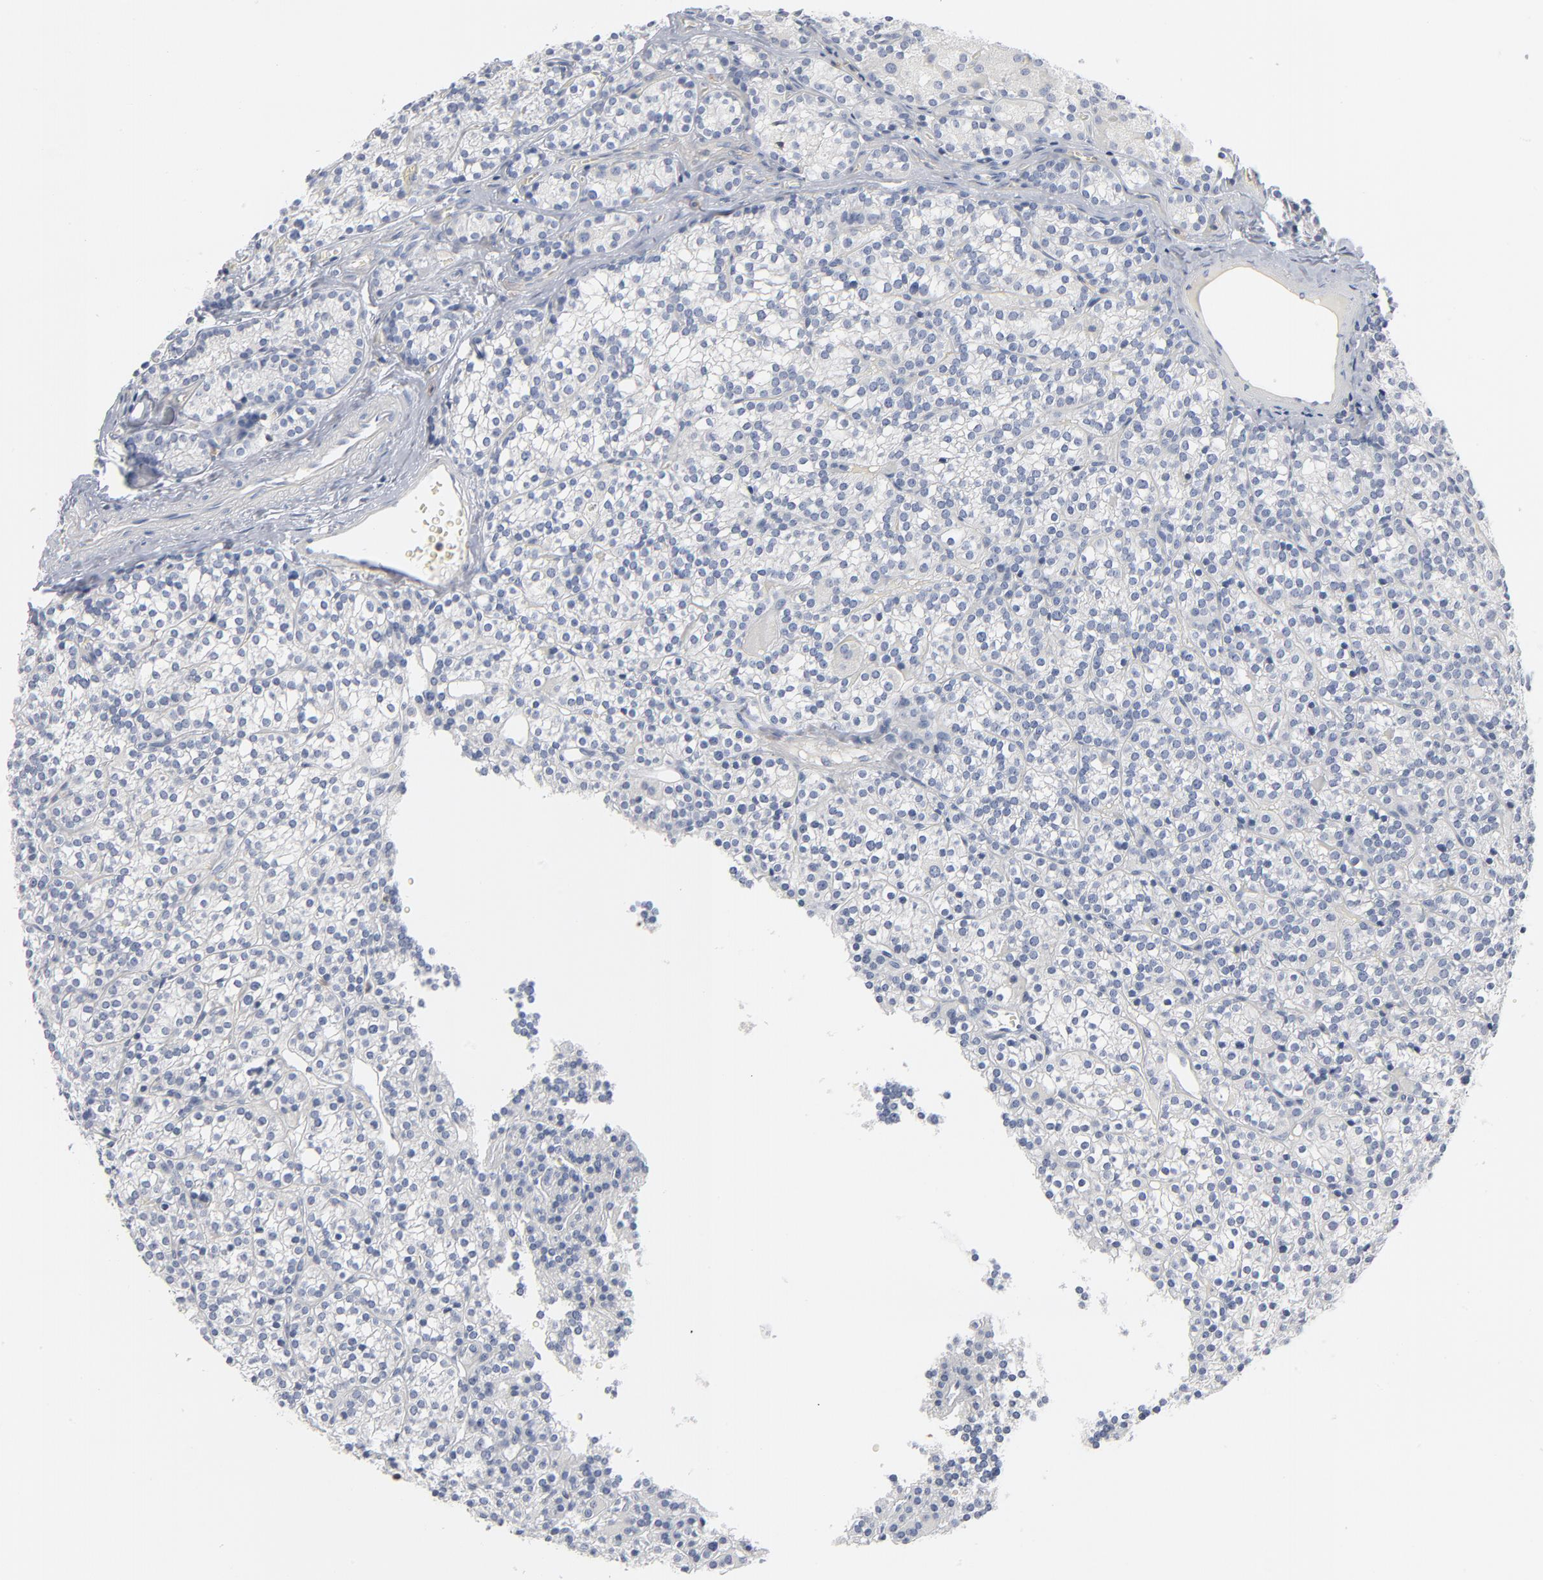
{"staining": {"intensity": "negative", "quantity": "none", "location": "none"}, "tissue": "parathyroid gland", "cell_type": "Glandular cells", "image_type": "normal", "snomed": [{"axis": "morphology", "description": "Normal tissue, NOS"}, {"axis": "topography", "description": "Parathyroid gland"}], "caption": "IHC of unremarkable human parathyroid gland displays no positivity in glandular cells.", "gene": "PTK2B", "patient": {"sex": "female", "age": 50}}